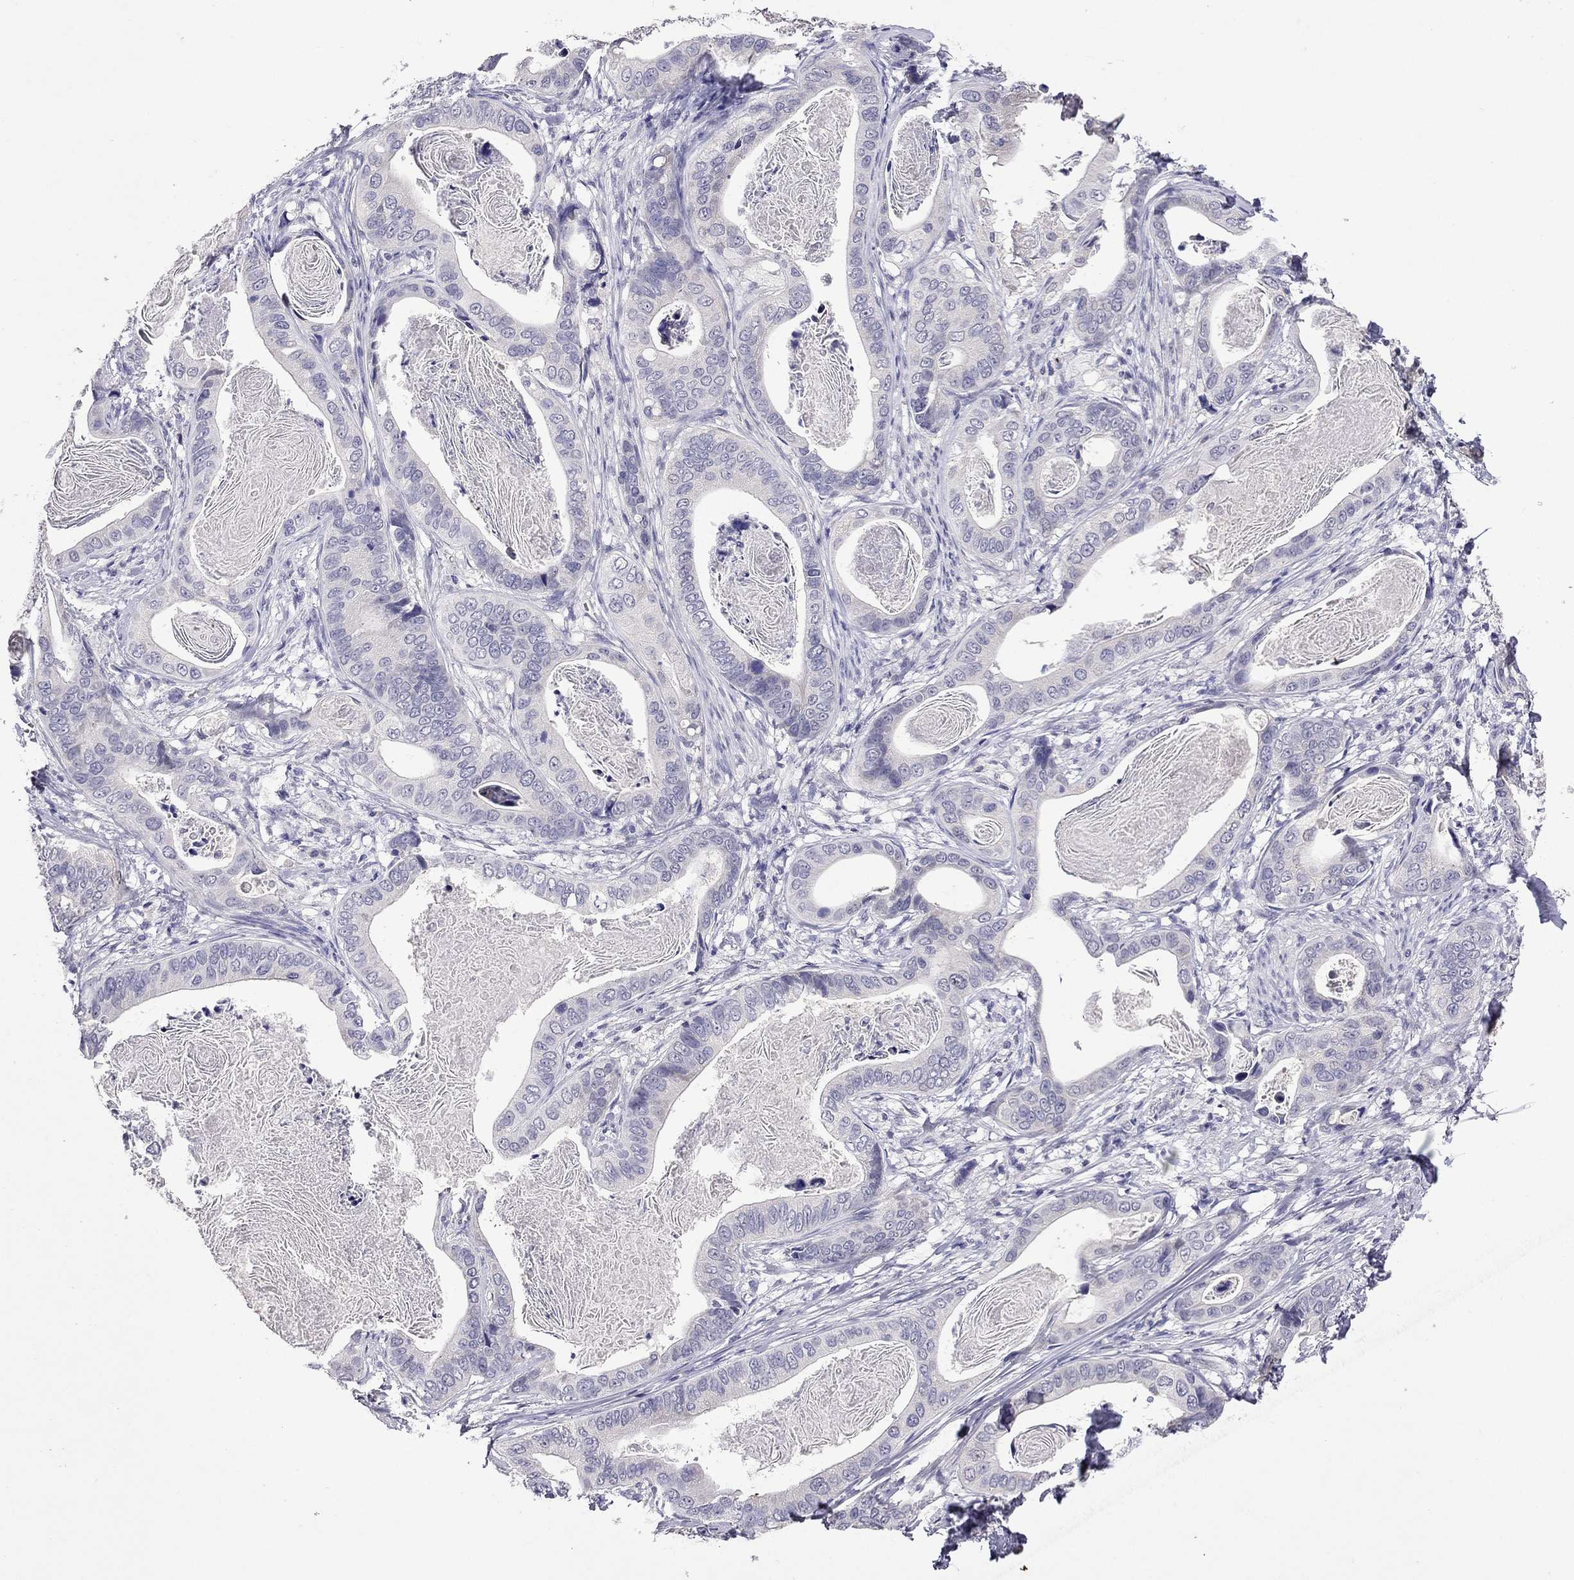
{"staining": {"intensity": "negative", "quantity": "none", "location": "none"}, "tissue": "stomach cancer", "cell_type": "Tumor cells", "image_type": "cancer", "snomed": [{"axis": "morphology", "description": "Adenocarcinoma, NOS"}, {"axis": "topography", "description": "Stomach"}], "caption": "Tumor cells are negative for protein expression in human stomach cancer.", "gene": "STAR", "patient": {"sex": "male", "age": 84}}